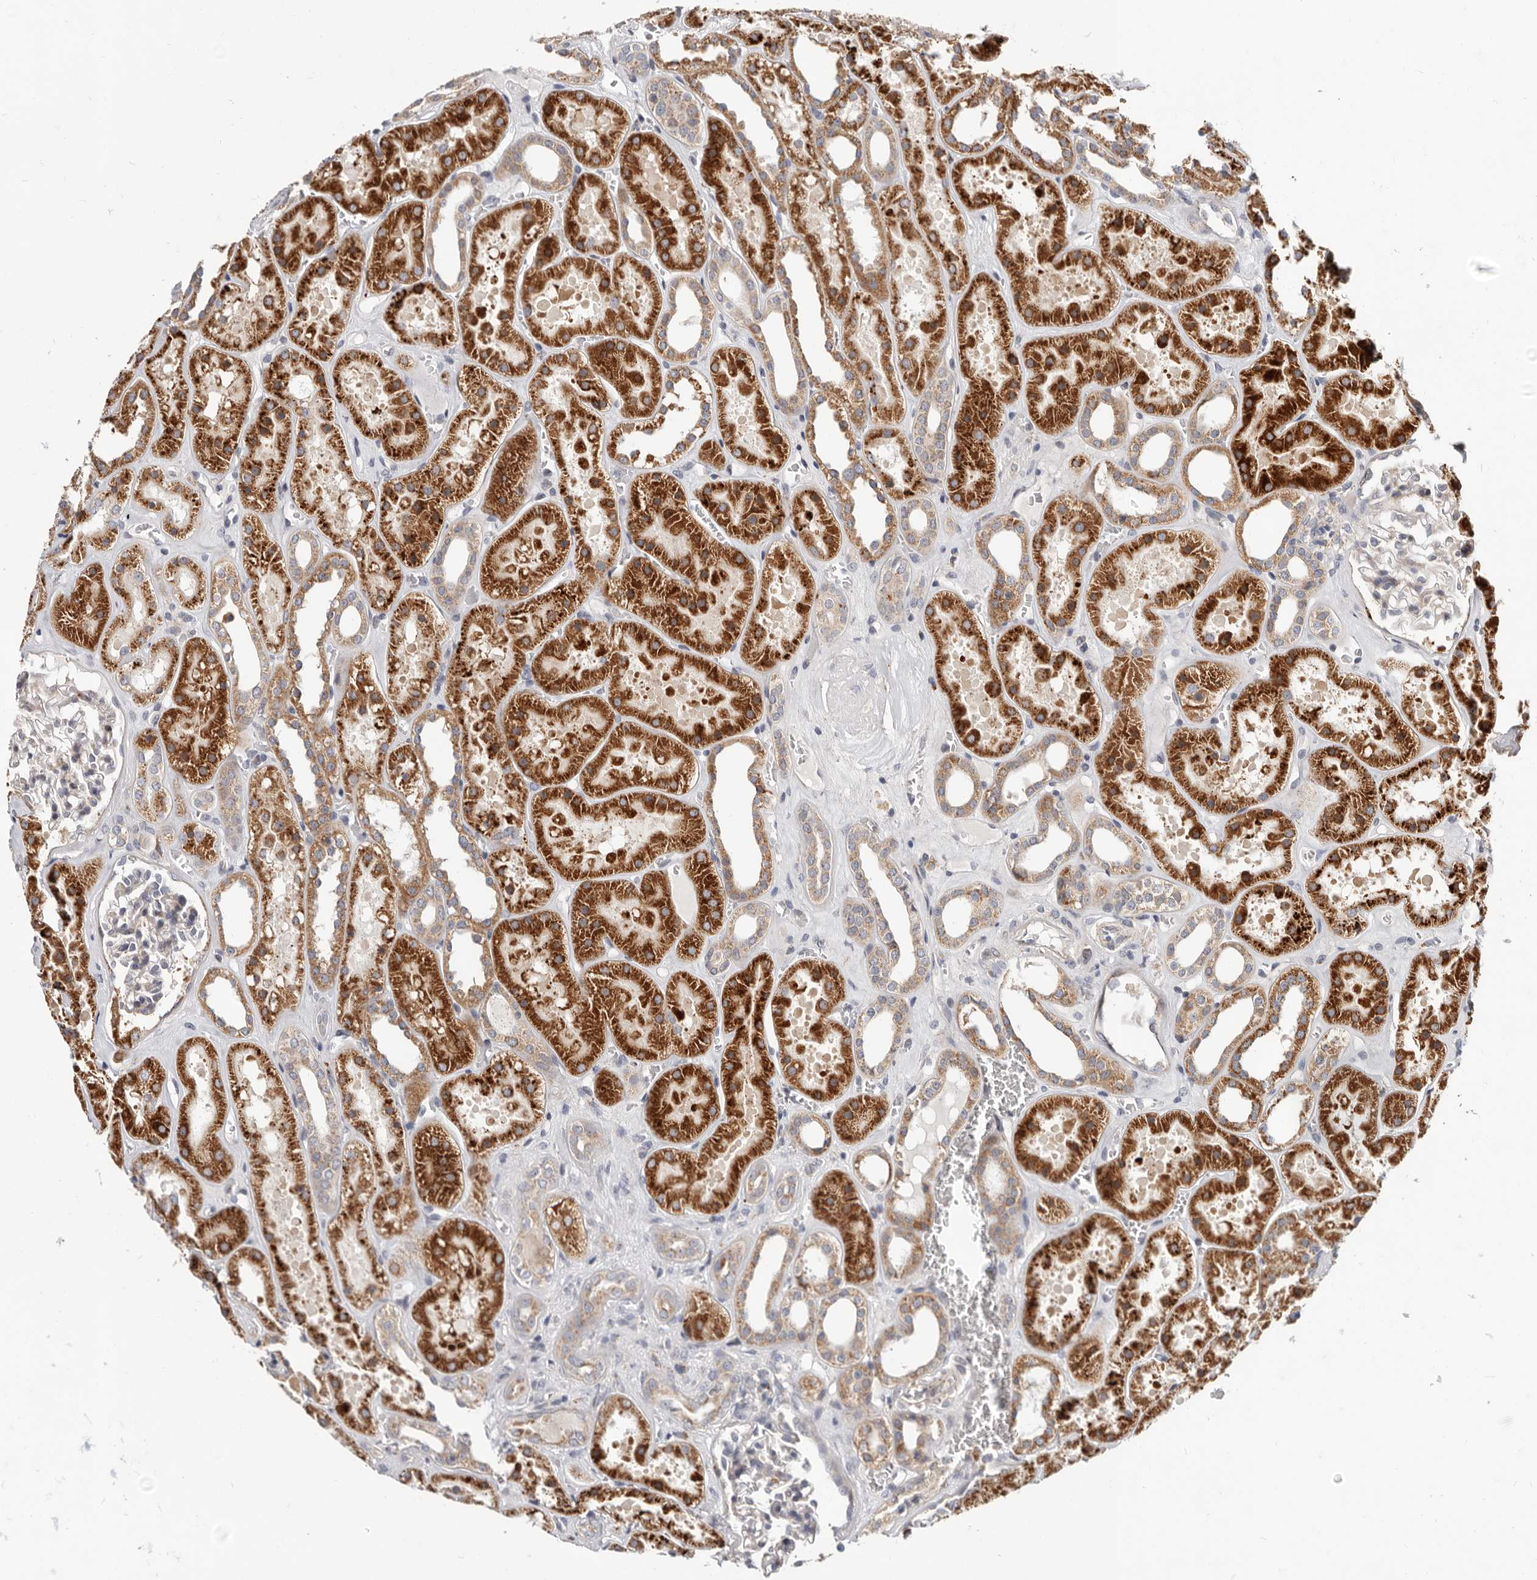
{"staining": {"intensity": "negative", "quantity": "none", "location": "none"}, "tissue": "kidney", "cell_type": "Cells in glomeruli", "image_type": "normal", "snomed": [{"axis": "morphology", "description": "Normal tissue, NOS"}, {"axis": "topography", "description": "Kidney"}], "caption": "Immunohistochemistry (IHC) micrograph of normal kidney: human kidney stained with DAB displays no significant protein positivity in cells in glomeruli.", "gene": "TOR3A", "patient": {"sex": "female", "age": 41}}